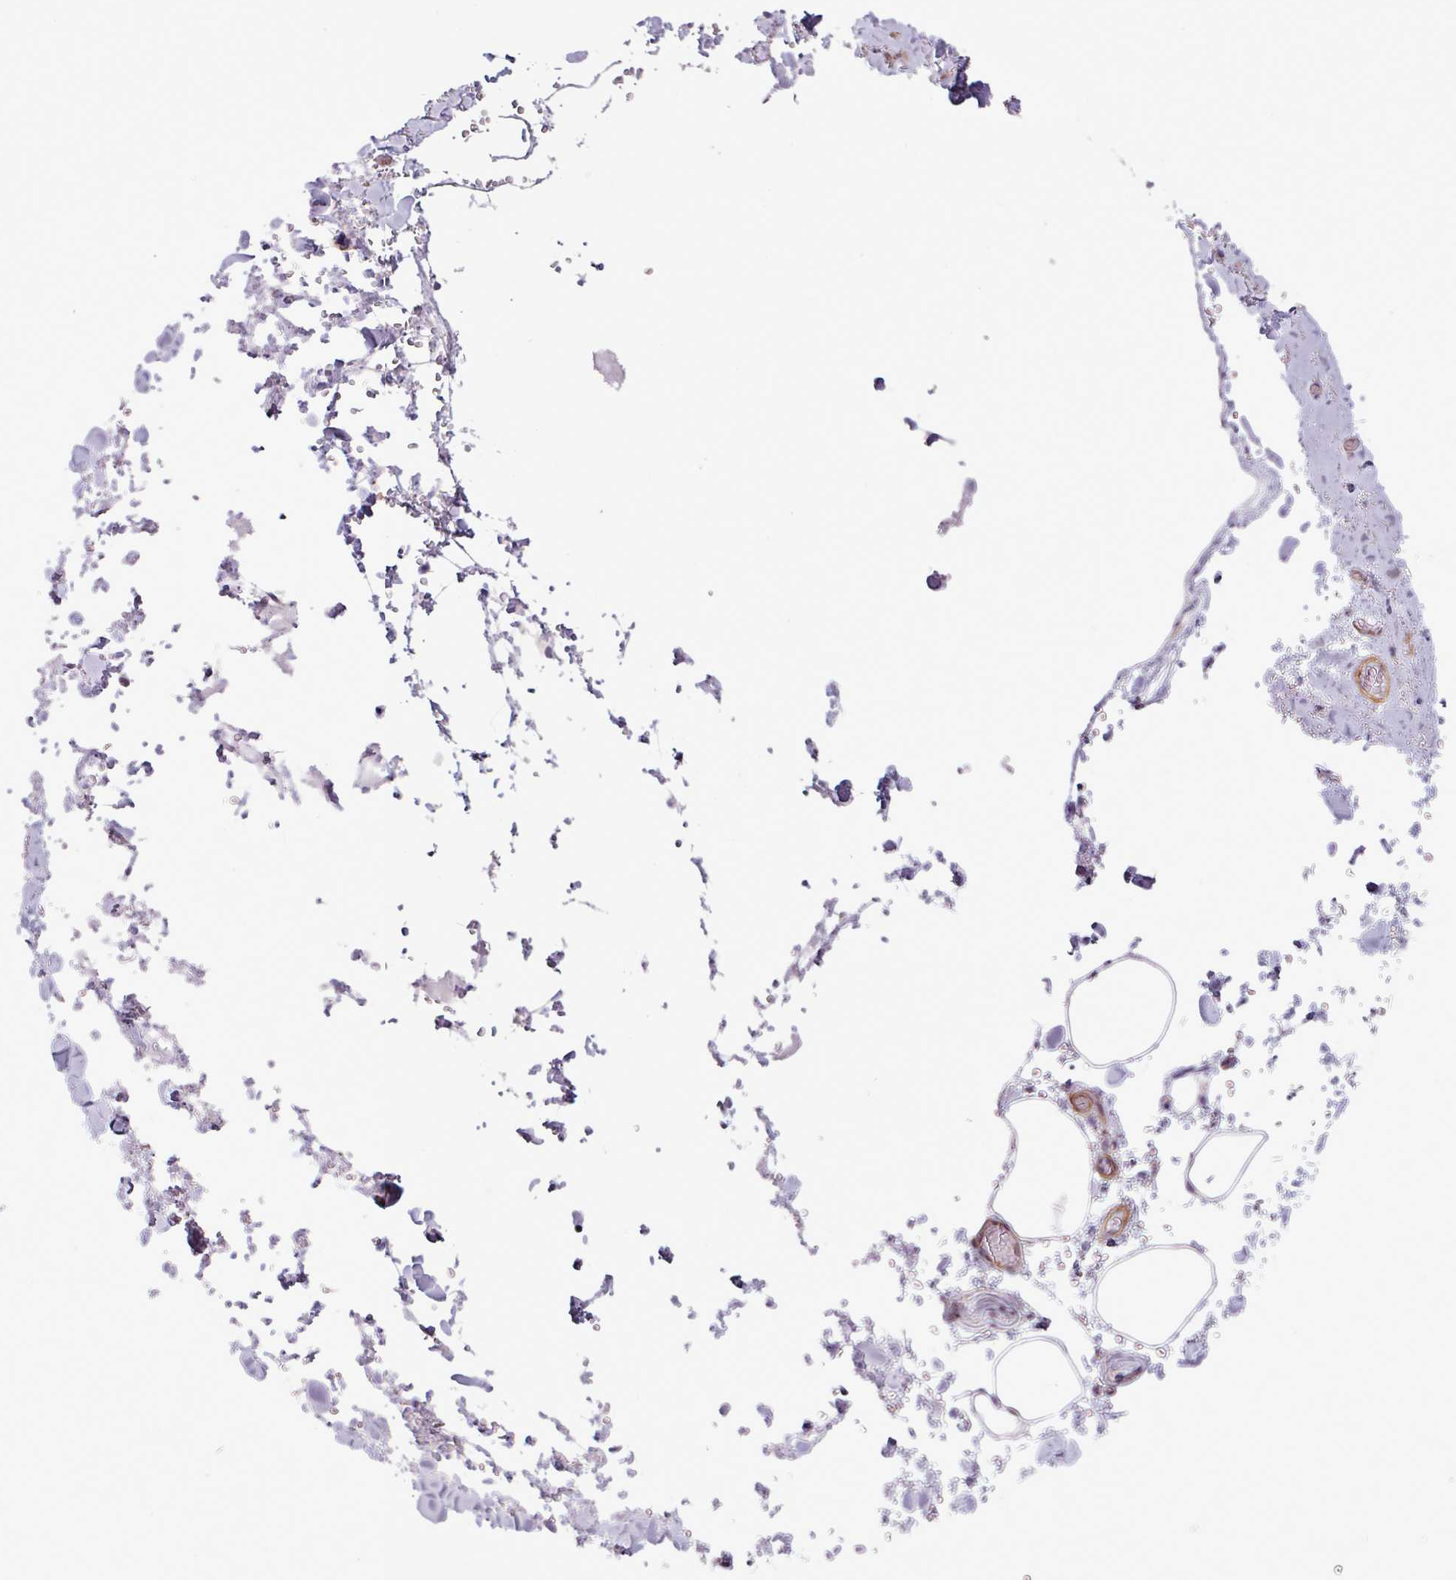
{"staining": {"intensity": "moderate", "quantity": ">75%", "location": "cytoplasmic/membranous"}, "tissue": "adipose tissue", "cell_type": "Adipocytes", "image_type": "normal", "snomed": [{"axis": "morphology", "description": "Normal tissue, NOS"}, {"axis": "topography", "description": "Rectum"}, {"axis": "topography", "description": "Peripheral nerve tissue"}], "caption": "IHC photomicrograph of normal human adipose tissue stained for a protein (brown), which exhibits medium levels of moderate cytoplasmic/membranous positivity in approximately >75% of adipocytes.", "gene": "BTN2A2", "patient": {"sex": "female", "age": 69}}